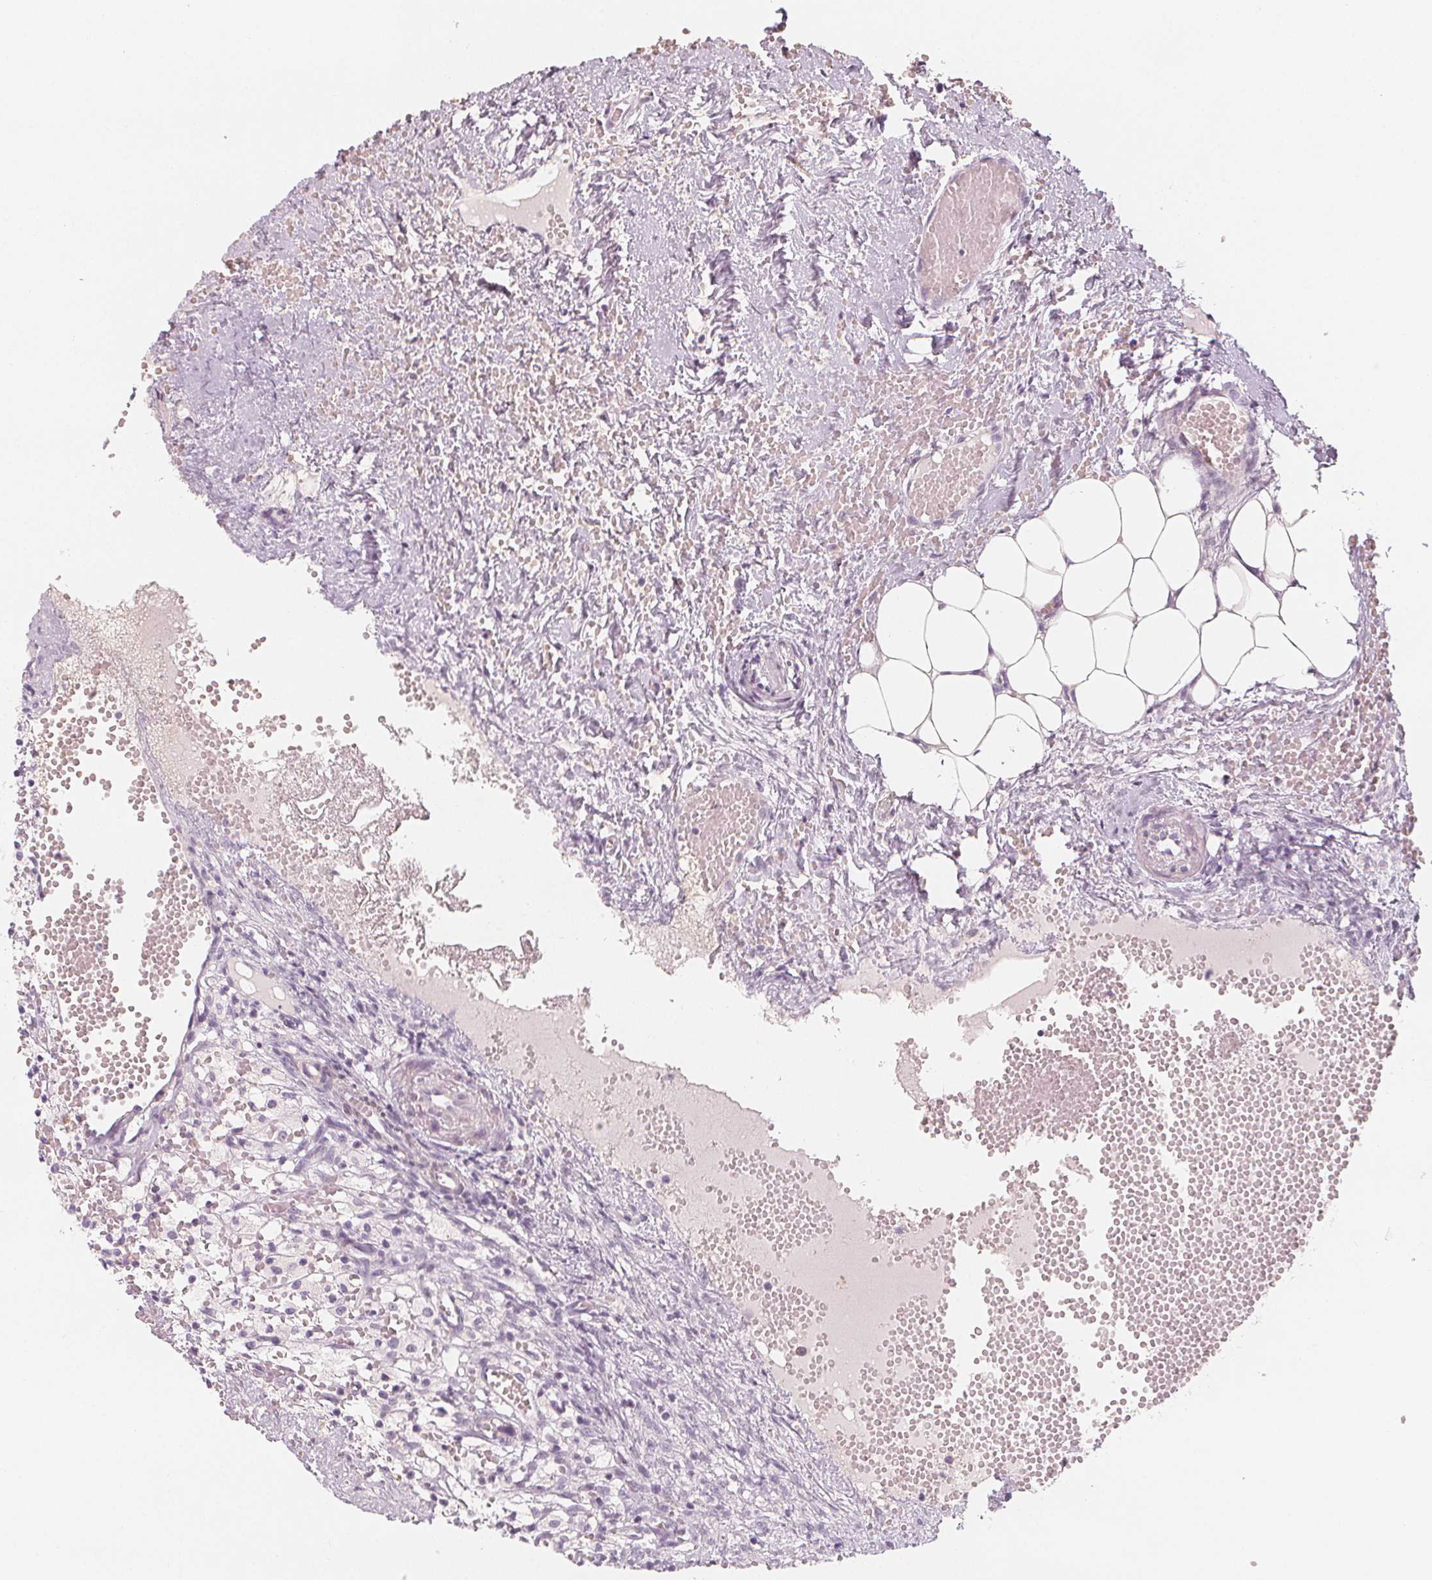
{"staining": {"intensity": "negative", "quantity": "none", "location": "none"}, "tissue": "ovary", "cell_type": "Follicle cells", "image_type": "normal", "snomed": [{"axis": "morphology", "description": "Normal tissue, NOS"}, {"axis": "topography", "description": "Ovary"}], "caption": "The immunohistochemistry image has no significant positivity in follicle cells of ovary.", "gene": "MAP1A", "patient": {"sex": "female", "age": 46}}